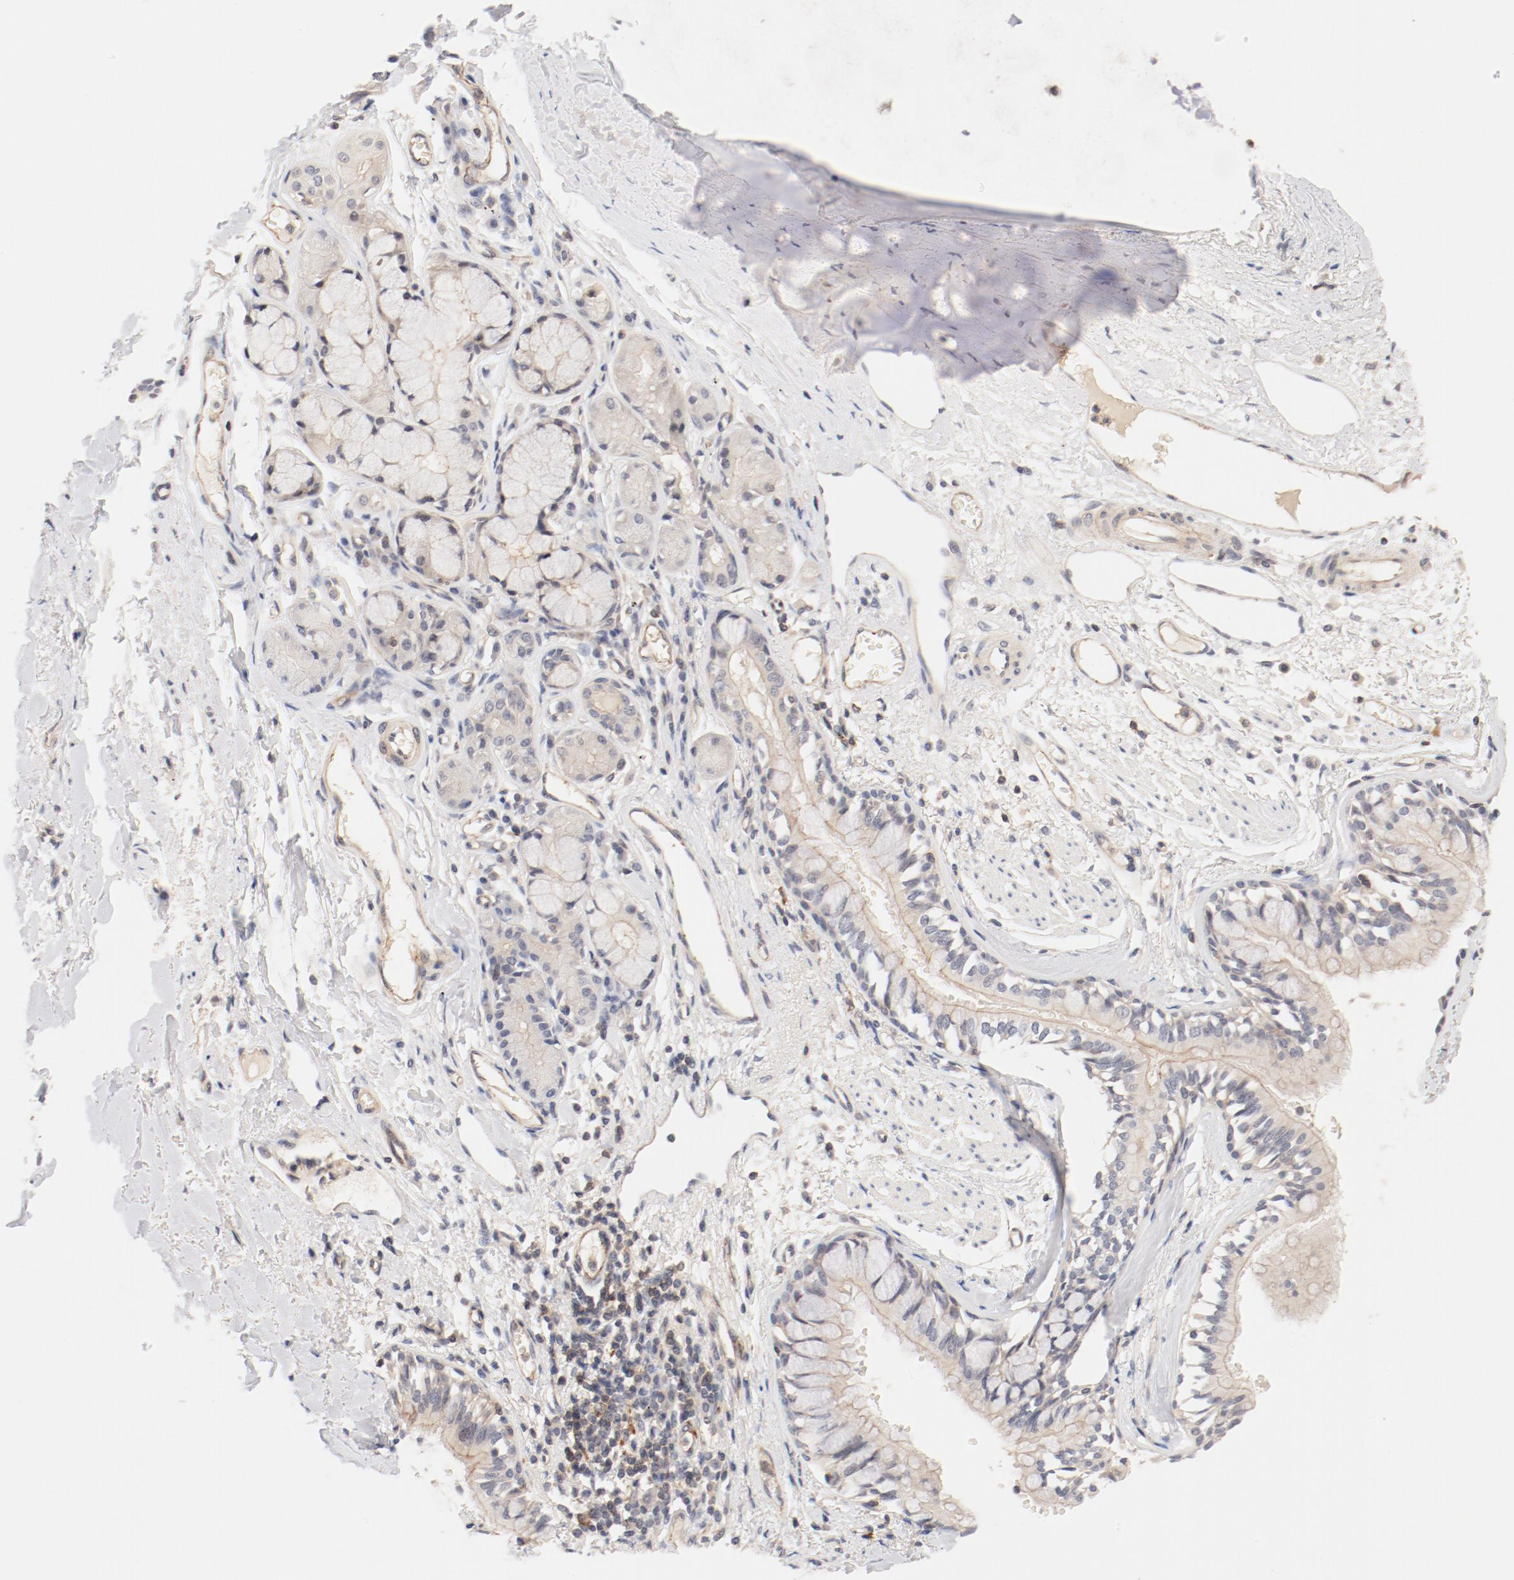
{"staining": {"intensity": "moderate", "quantity": "25%-75%", "location": "cytoplasmic/membranous"}, "tissue": "bronchus", "cell_type": "Respiratory epithelial cells", "image_type": "normal", "snomed": [{"axis": "morphology", "description": "Normal tissue, NOS"}, {"axis": "topography", "description": "Bronchus"}, {"axis": "topography", "description": "Lung"}], "caption": "Respiratory epithelial cells exhibit medium levels of moderate cytoplasmic/membranous positivity in approximately 25%-75% of cells in unremarkable bronchus.", "gene": "ZNF267", "patient": {"sex": "female", "age": 56}}